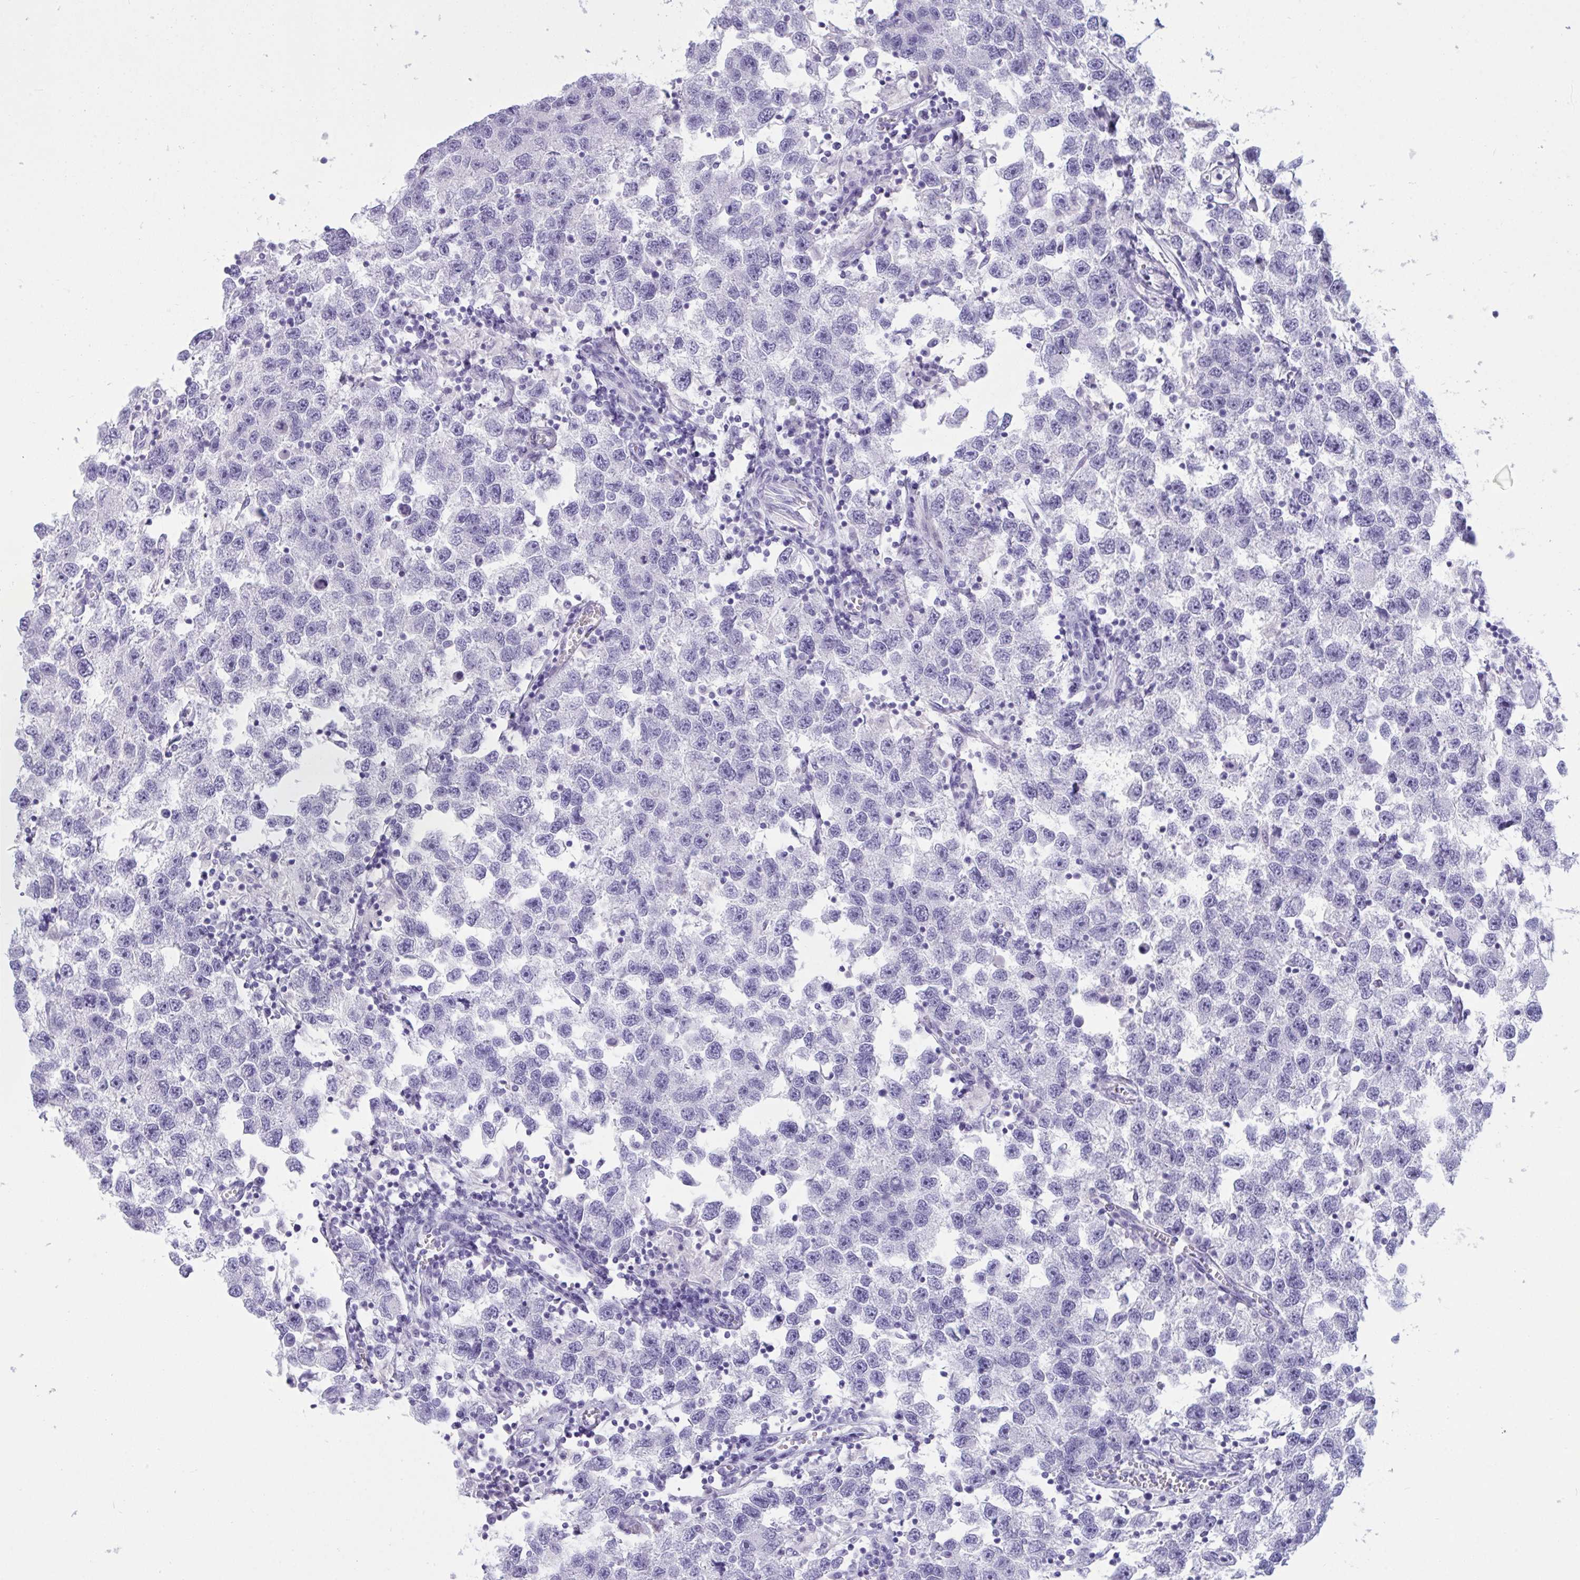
{"staining": {"intensity": "negative", "quantity": "none", "location": "none"}, "tissue": "testis cancer", "cell_type": "Tumor cells", "image_type": "cancer", "snomed": [{"axis": "morphology", "description": "Seminoma, NOS"}, {"axis": "topography", "description": "Testis"}], "caption": "IHC micrograph of neoplastic tissue: seminoma (testis) stained with DAB shows no significant protein expression in tumor cells.", "gene": "OXLD1", "patient": {"sex": "male", "age": 26}}